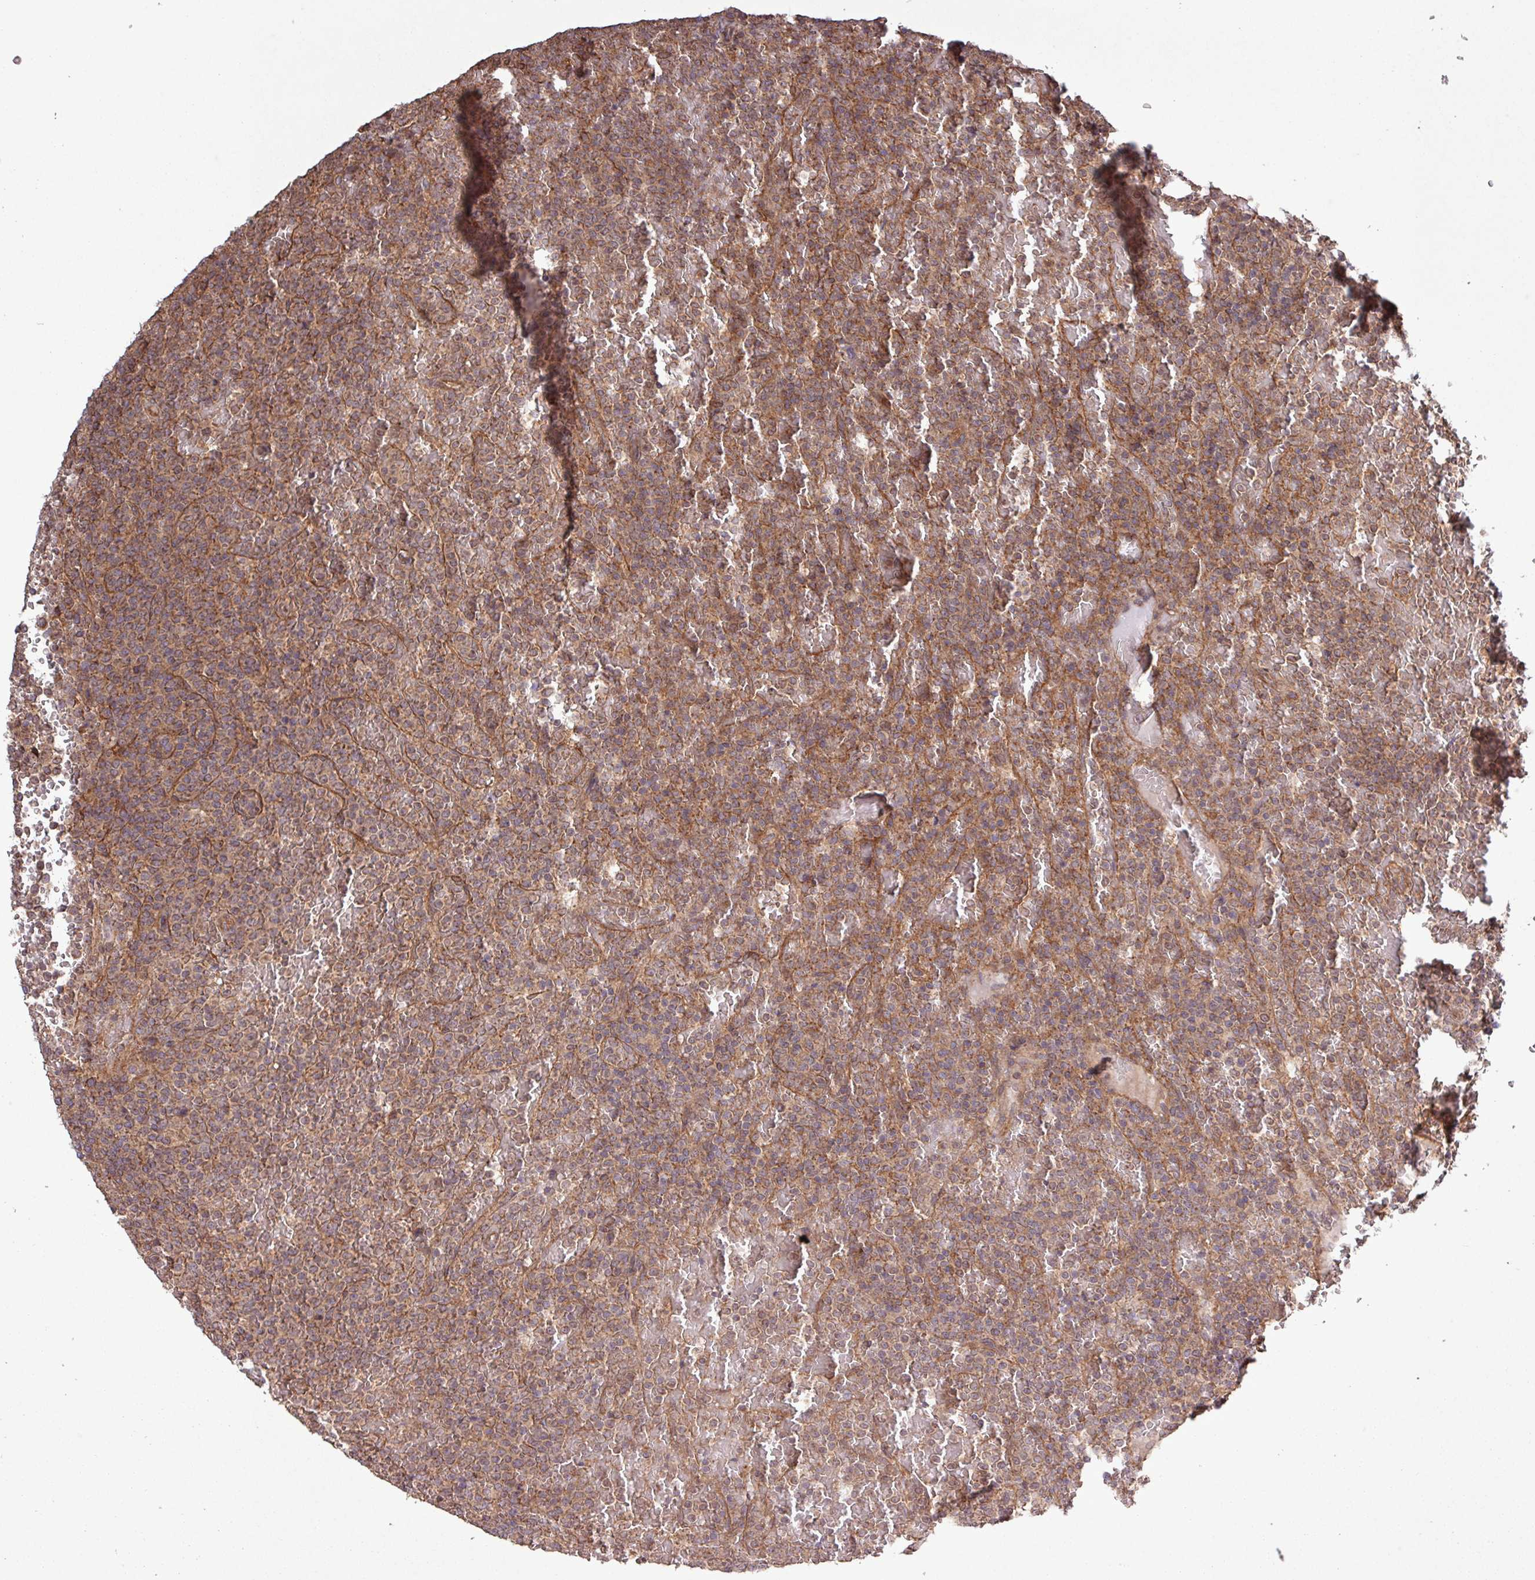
{"staining": {"intensity": "moderate", "quantity": ">75%", "location": "cytoplasmic/membranous"}, "tissue": "lymphoma", "cell_type": "Tumor cells", "image_type": "cancer", "snomed": [{"axis": "morphology", "description": "Malignant lymphoma, non-Hodgkin's type, Low grade"}, {"axis": "topography", "description": "Spleen"}], "caption": "DAB immunohistochemical staining of human lymphoma exhibits moderate cytoplasmic/membranous protein positivity in approximately >75% of tumor cells. Nuclei are stained in blue.", "gene": "TRABD2A", "patient": {"sex": "male", "age": 60}}